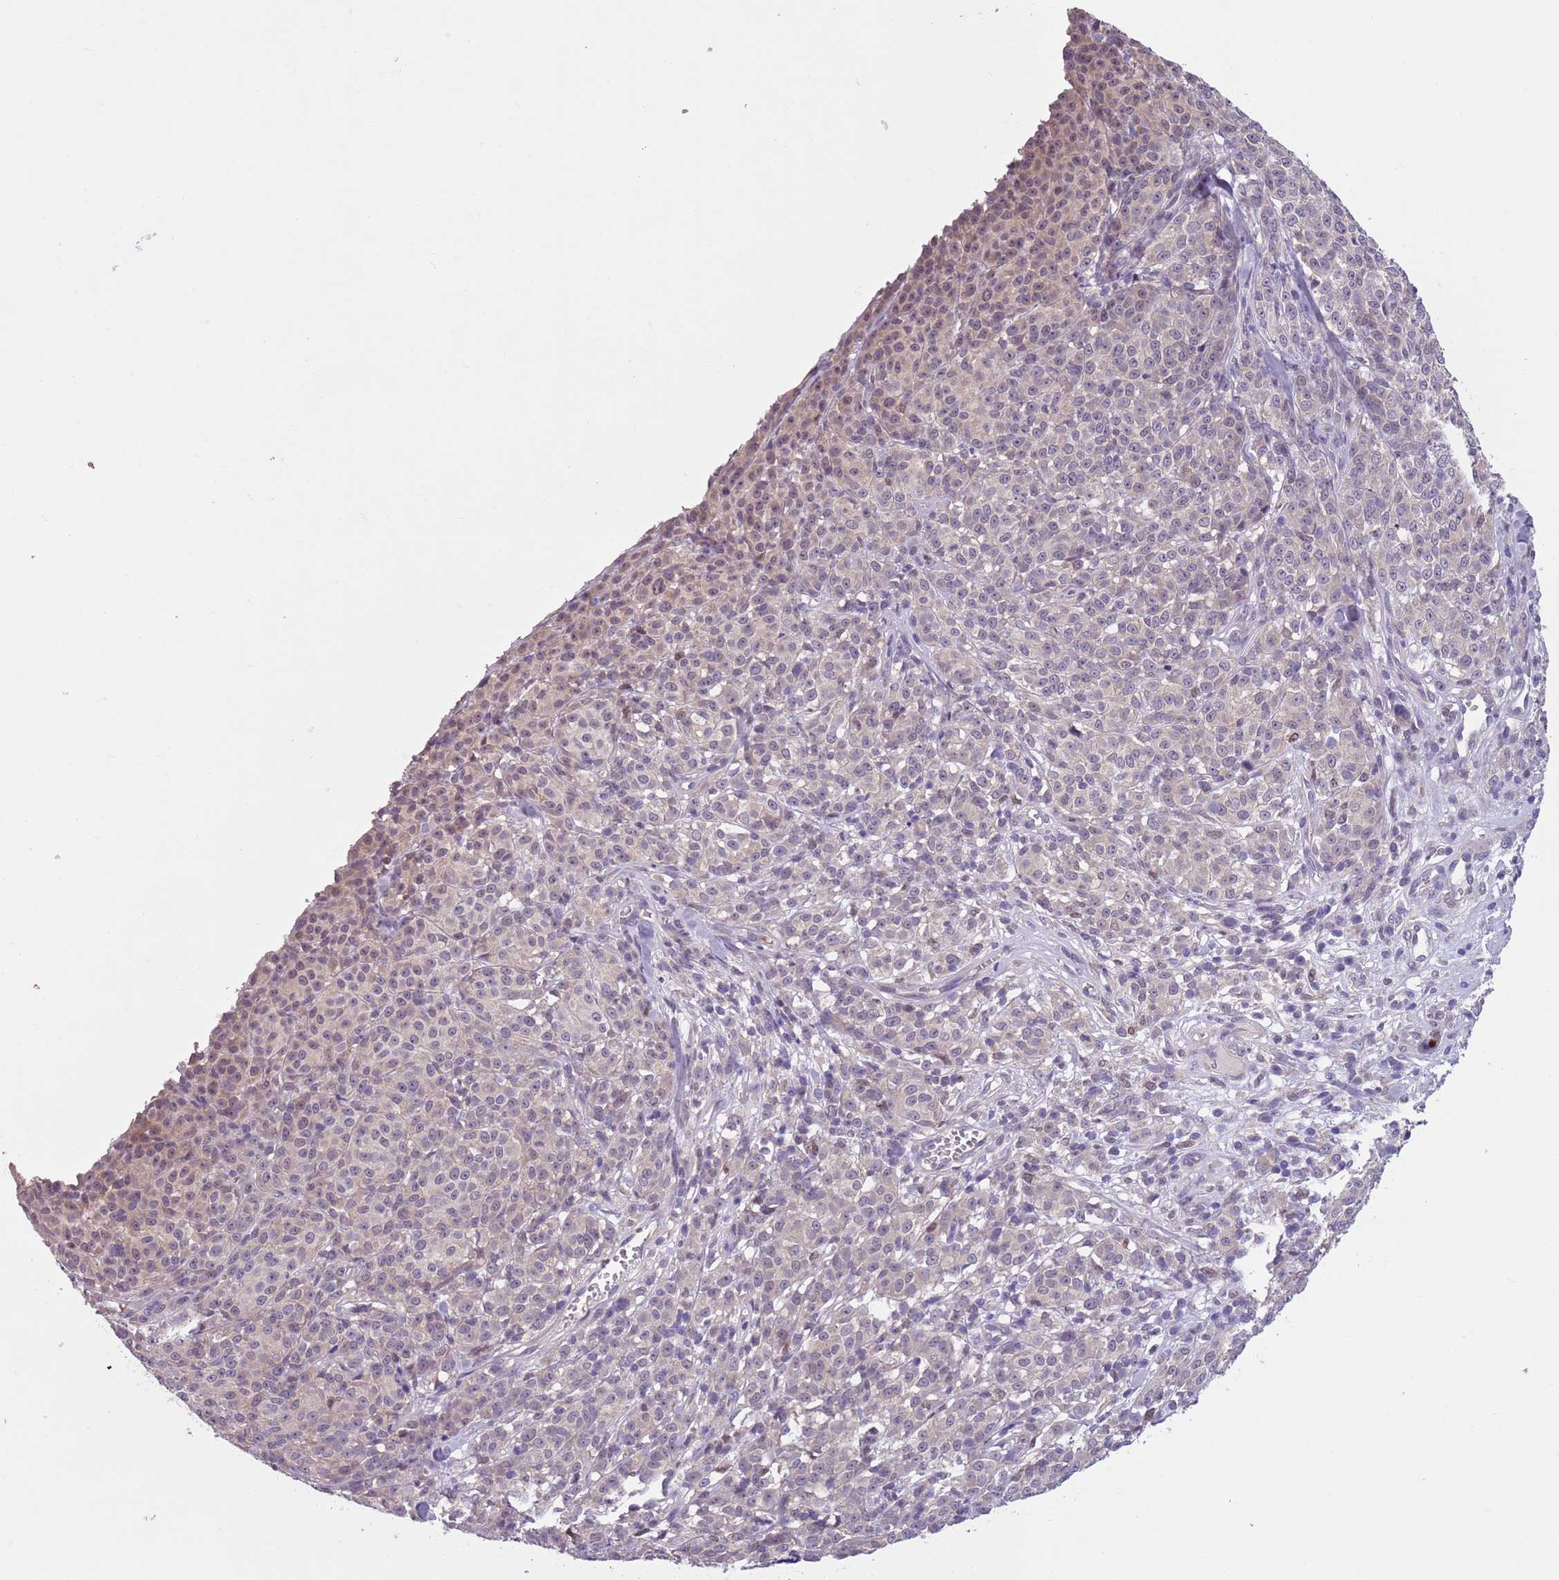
{"staining": {"intensity": "weak", "quantity": "<25%", "location": "cytoplasmic/membranous"}, "tissue": "melanoma", "cell_type": "Tumor cells", "image_type": "cancer", "snomed": [{"axis": "morphology", "description": "Normal tissue, NOS"}, {"axis": "morphology", "description": "Malignant melanoma, NOS"}, {"axis": "topography", "description": "Skin"}], "caption": "A histopathology image of human melanoma is negative for staining in tumor cells. (DAB (3,3'-diaminobenzidine) immunohistochemistry (IHC) with hematoxylin counter stain).", "gene": "ADCY7", "patient": {"sex": "female", "age": 34}}